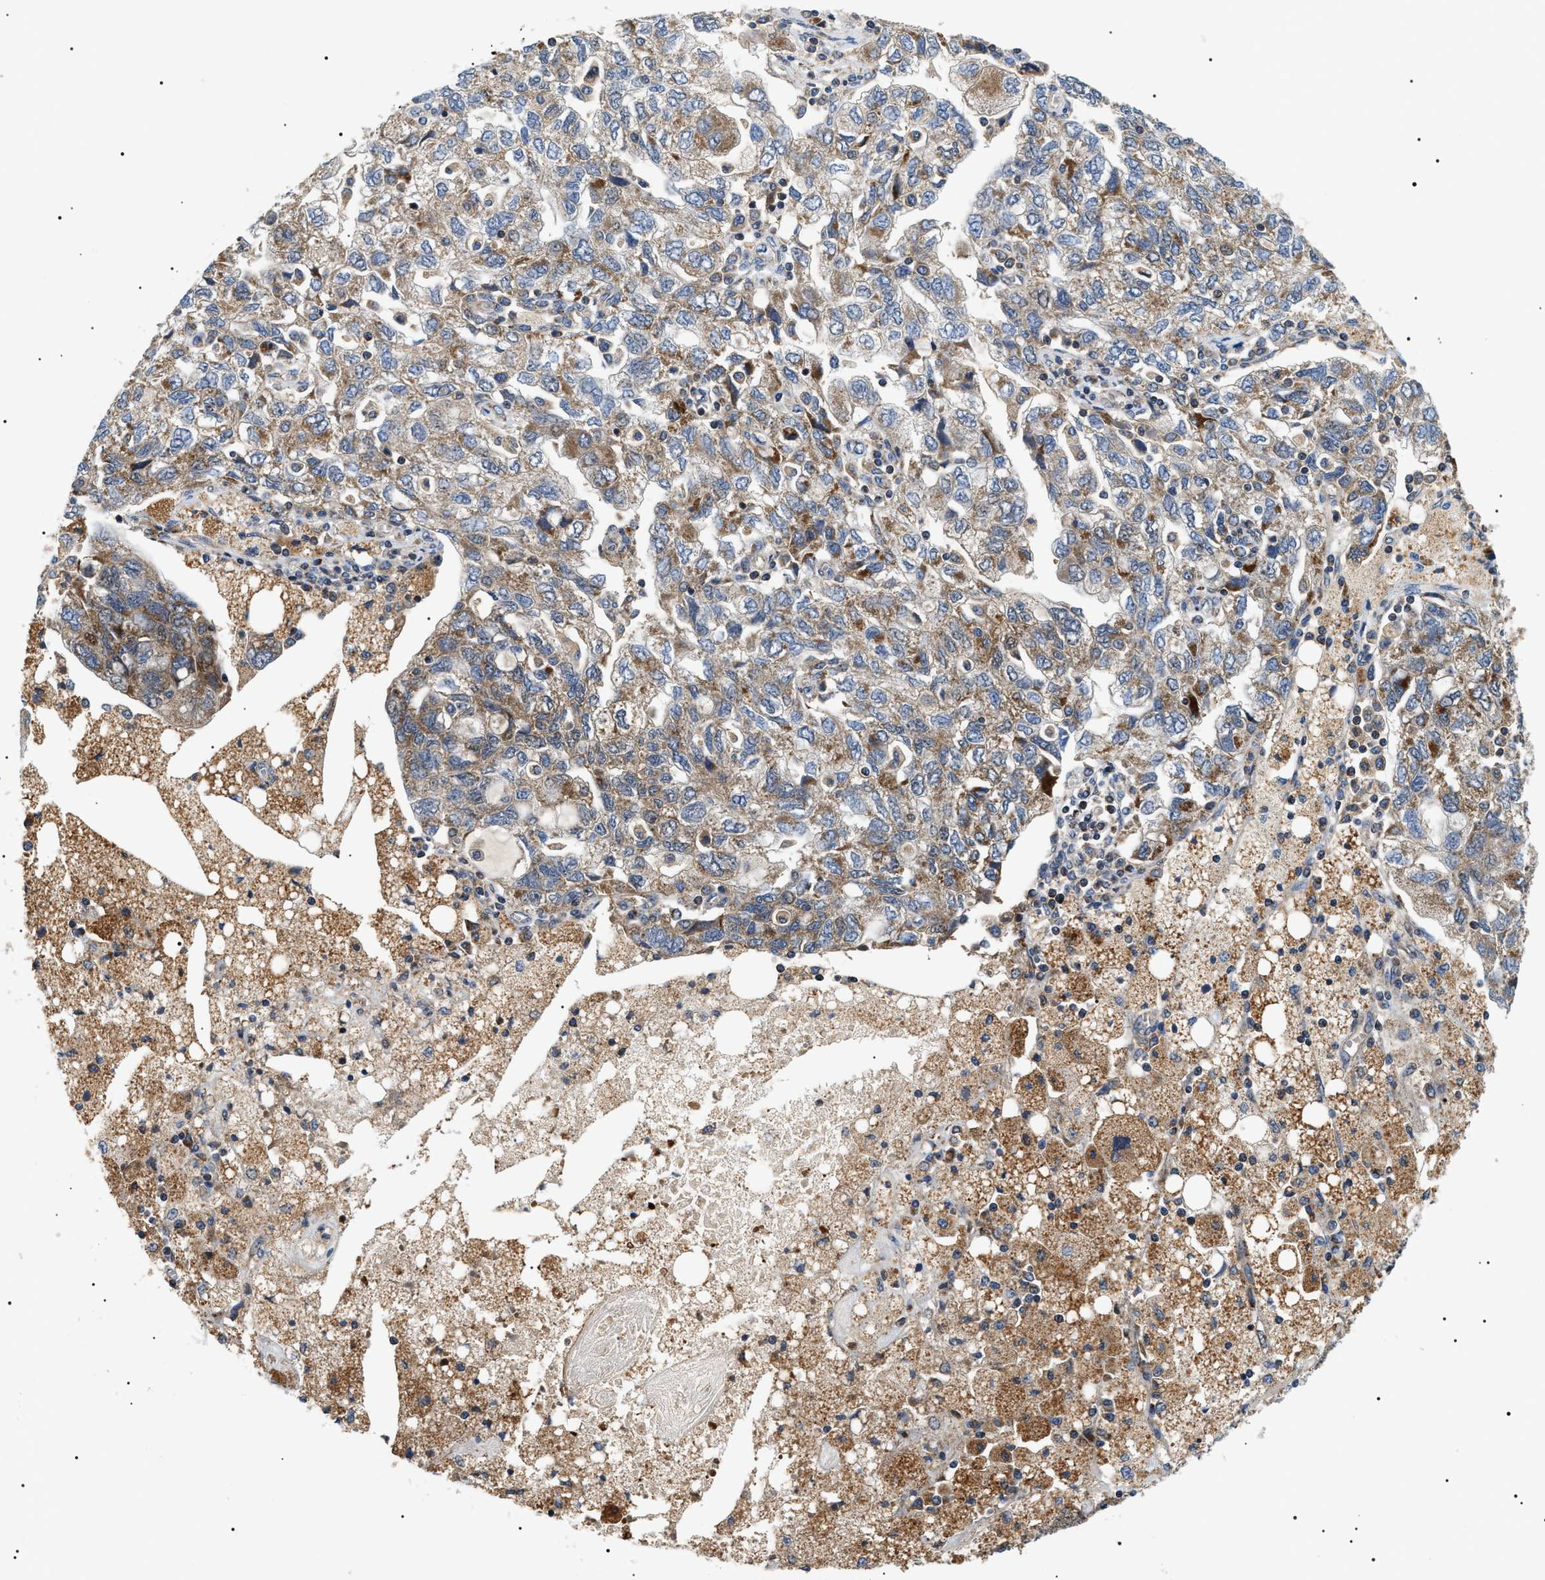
{"staining": {"intensity": "moderate", "quantity": ">75%", "location": "cytoplasmic/membranous"}, "tissue": "ovarian cancer", "cell_type": "Tumor cells", "image_type": "cancer", "snomed": [{"axis": "morphology", "description": "Carcinoma, NOS"}, {"axis": "morphology", "description": "Cystadenocarcinoma, serous, NOS"}, {"axis": "topography", "description": "Ovary"}], "caption": "Protein expression analysis of human ovarian cancer (serous cystadenocarcinoma) reveals moderate cytoplasmic/membranous positivity in about >75% of tumor cells. The staining was performed using DAB to visualize the protein expression in brown, while the nuclei were stained in blue with hematoxylin (Magnification: 20x).", "gene": "OXSM", "patient": {"sex": "female", "age": 69}}